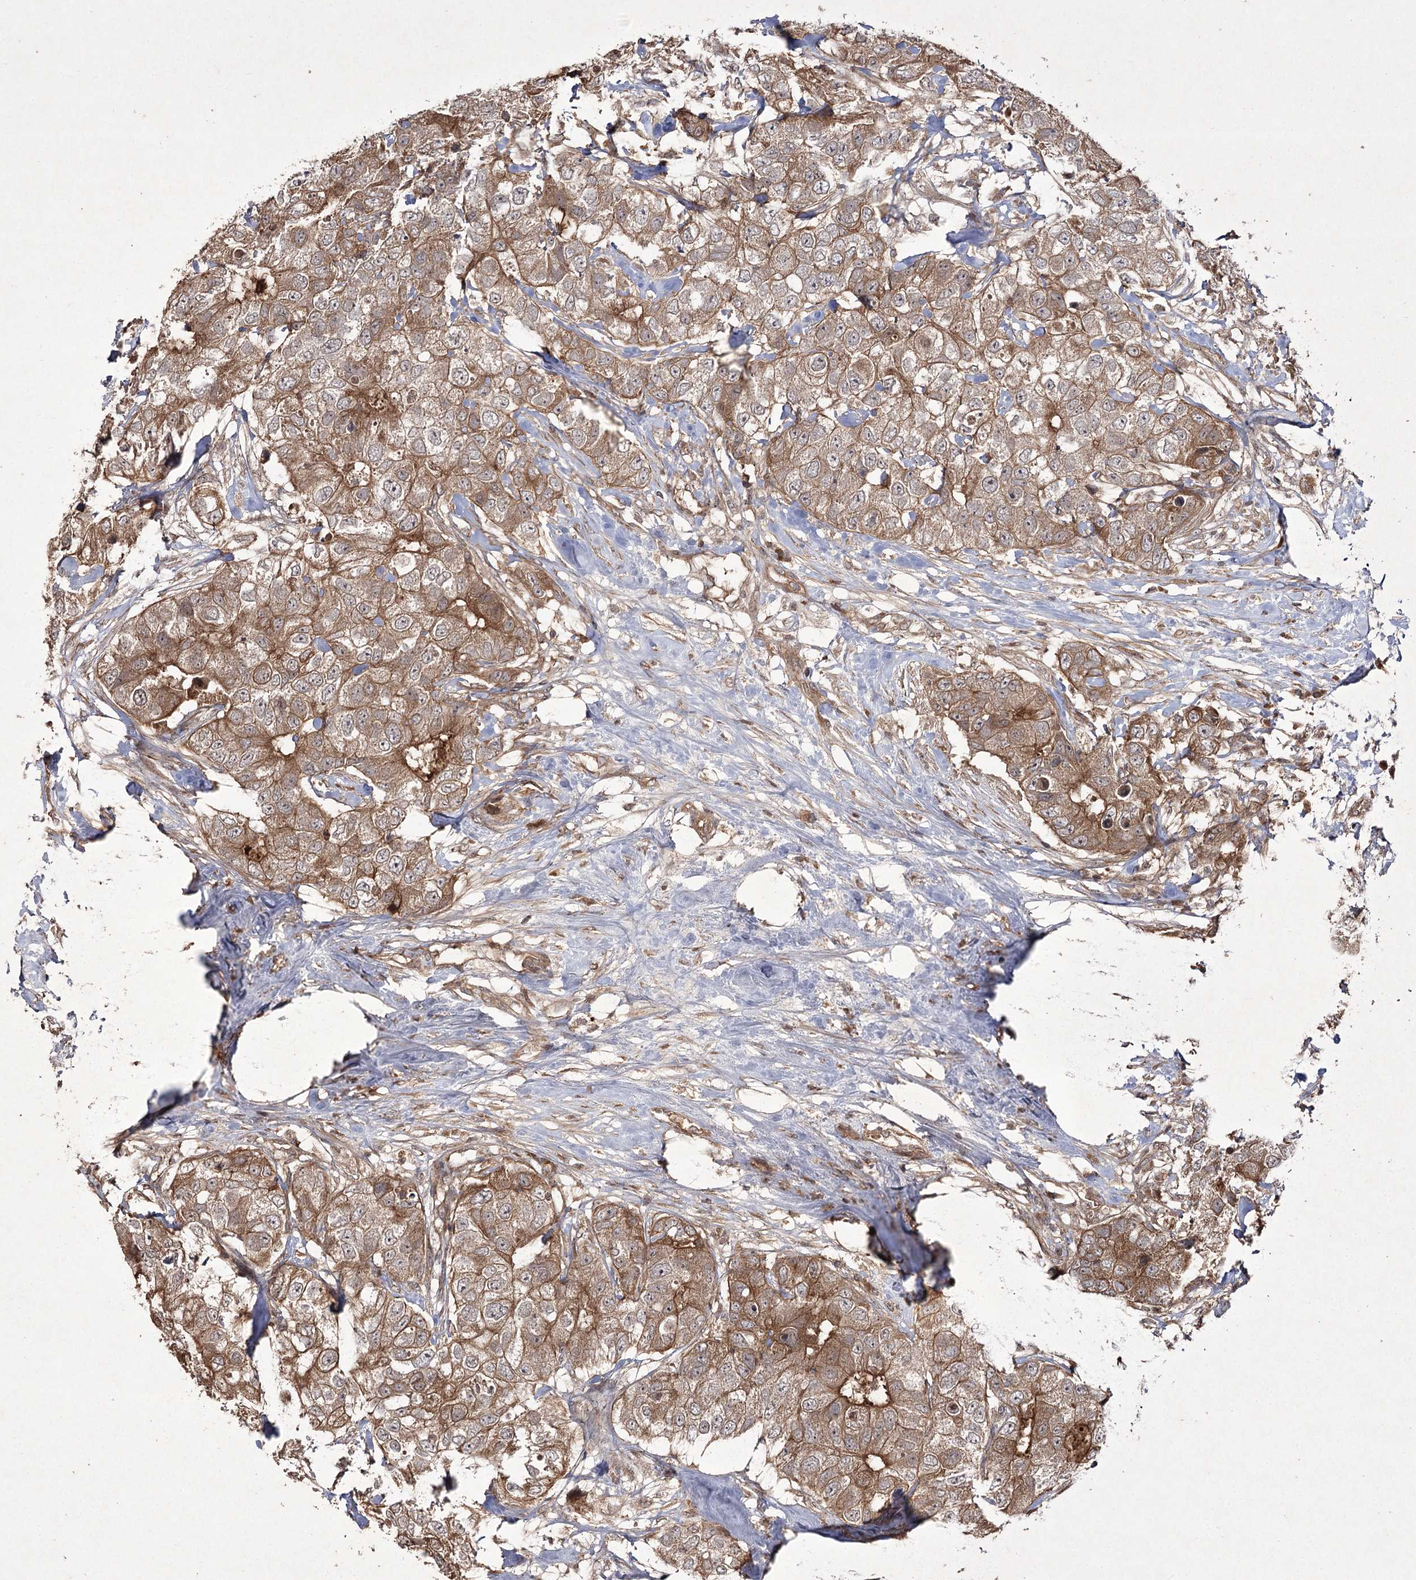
{"staining": {"intensity": "moderate", "quantity": ">75%", "location": "cytoplasmic/membranous"}, "tissue": "breast cancer", "cell_type": "Tumor cells", "image_type": "cancer", "snomed": [{"axis": "morphology", "description": "Duct carcinoma"}, {"axis": "topography", "description": "Breast"}], "caption": "DAB (3,3'-diaminobenzidine) immunohistochemical staining of human breast invasive ductal carcinoma shows moderate cytoplasmic/membranous protein expression in about >75% of tumor cells.", "gene": "FANCL", "patient": {"sex": "female", "age": 62}}